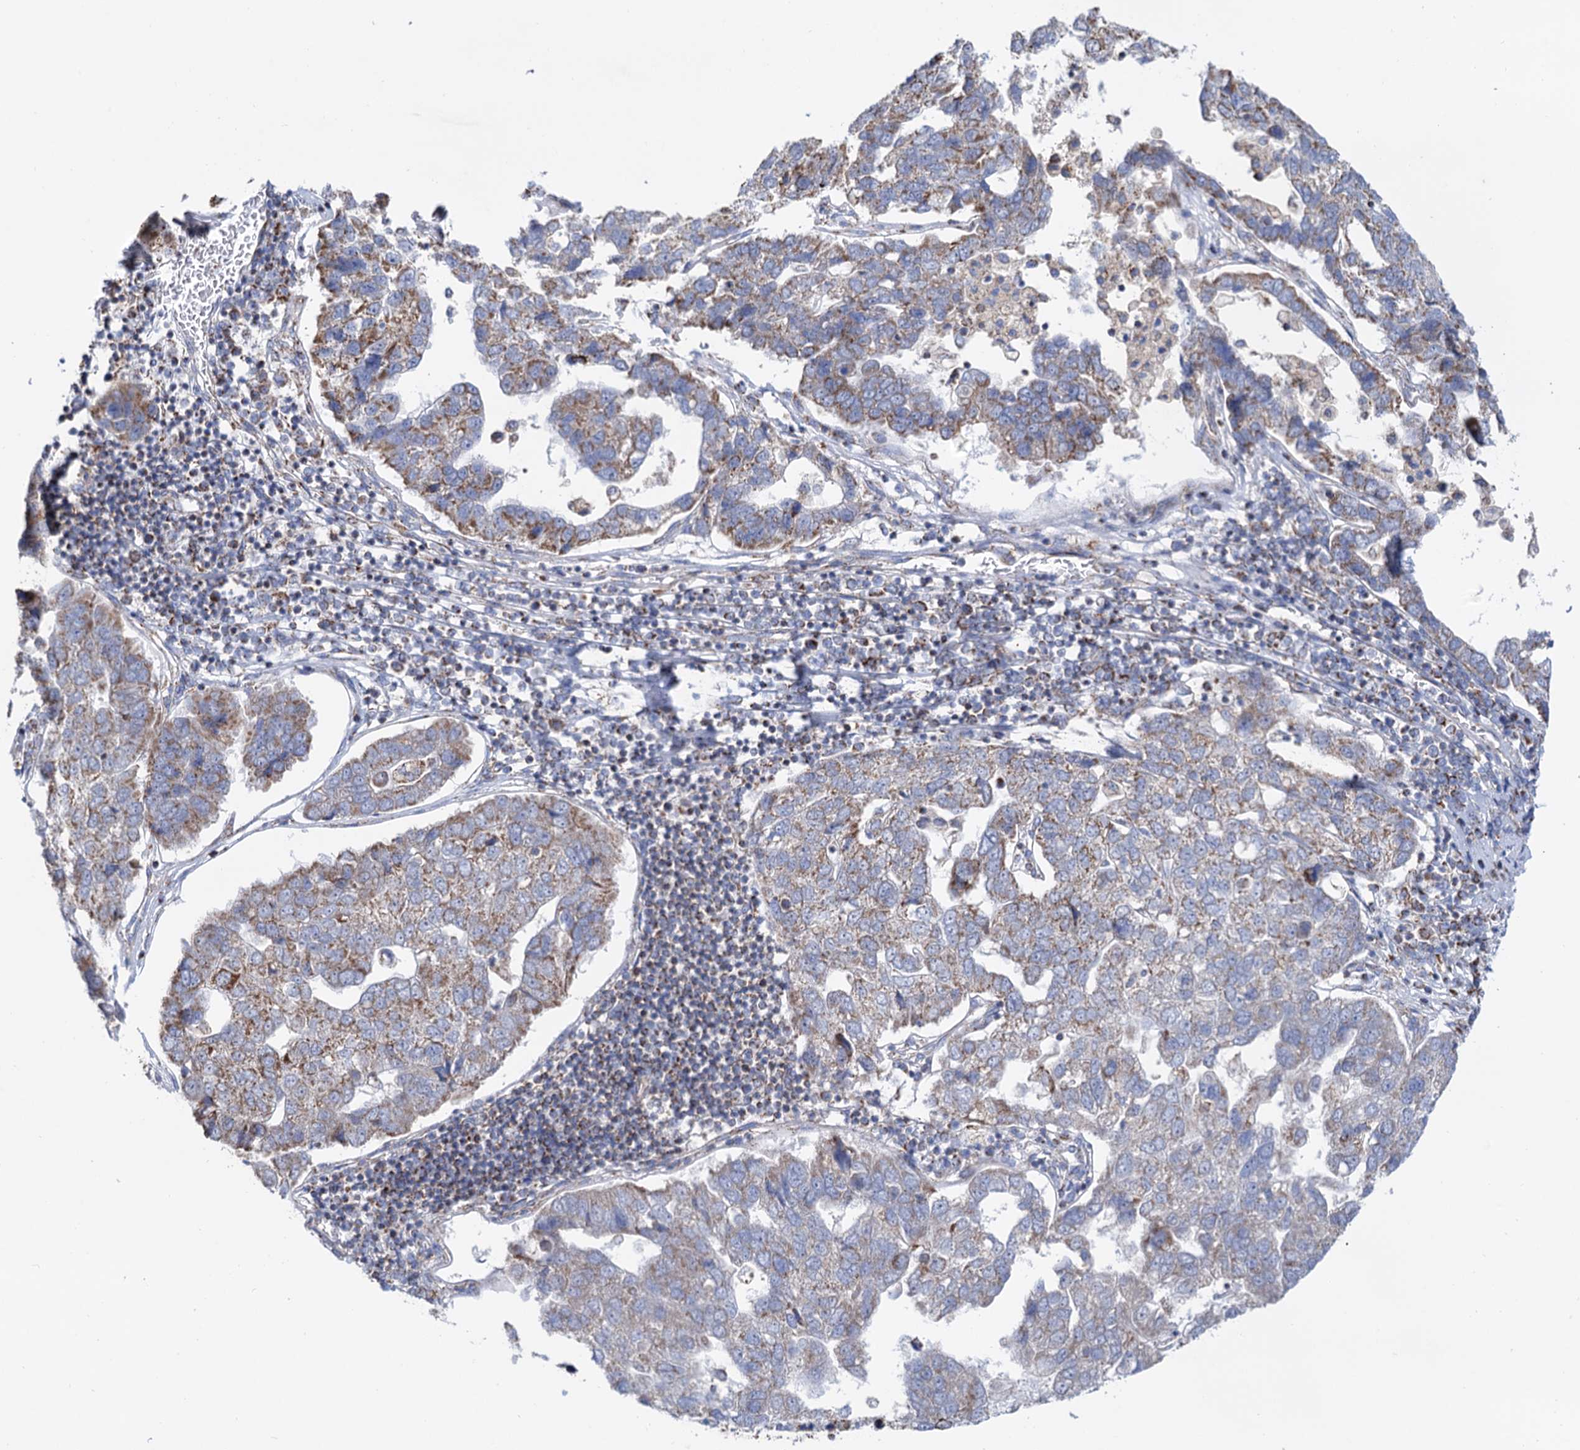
{"staining": {"intensity": "moderate", "quantity": "25%-75%", "location": "cytoplasmic/membranous"}, "tissue": "pancreatic cancer", "cell_type": "Tumor cells", "image_type": "cancer", "snomed": [{"axis": "morphology", "description": "Adenocarcinoma, NOS"}, {"axis": "topography", "description": "Pancreas"}], "caption": "This is a histology image of IHC staining of pancreatic adenocarcinoma, which shows moderate staining in the cytoplasmic/membranous of tumor cells.", "gene": "C2CD3", "patient": {"sex": "female", "age": 61}}